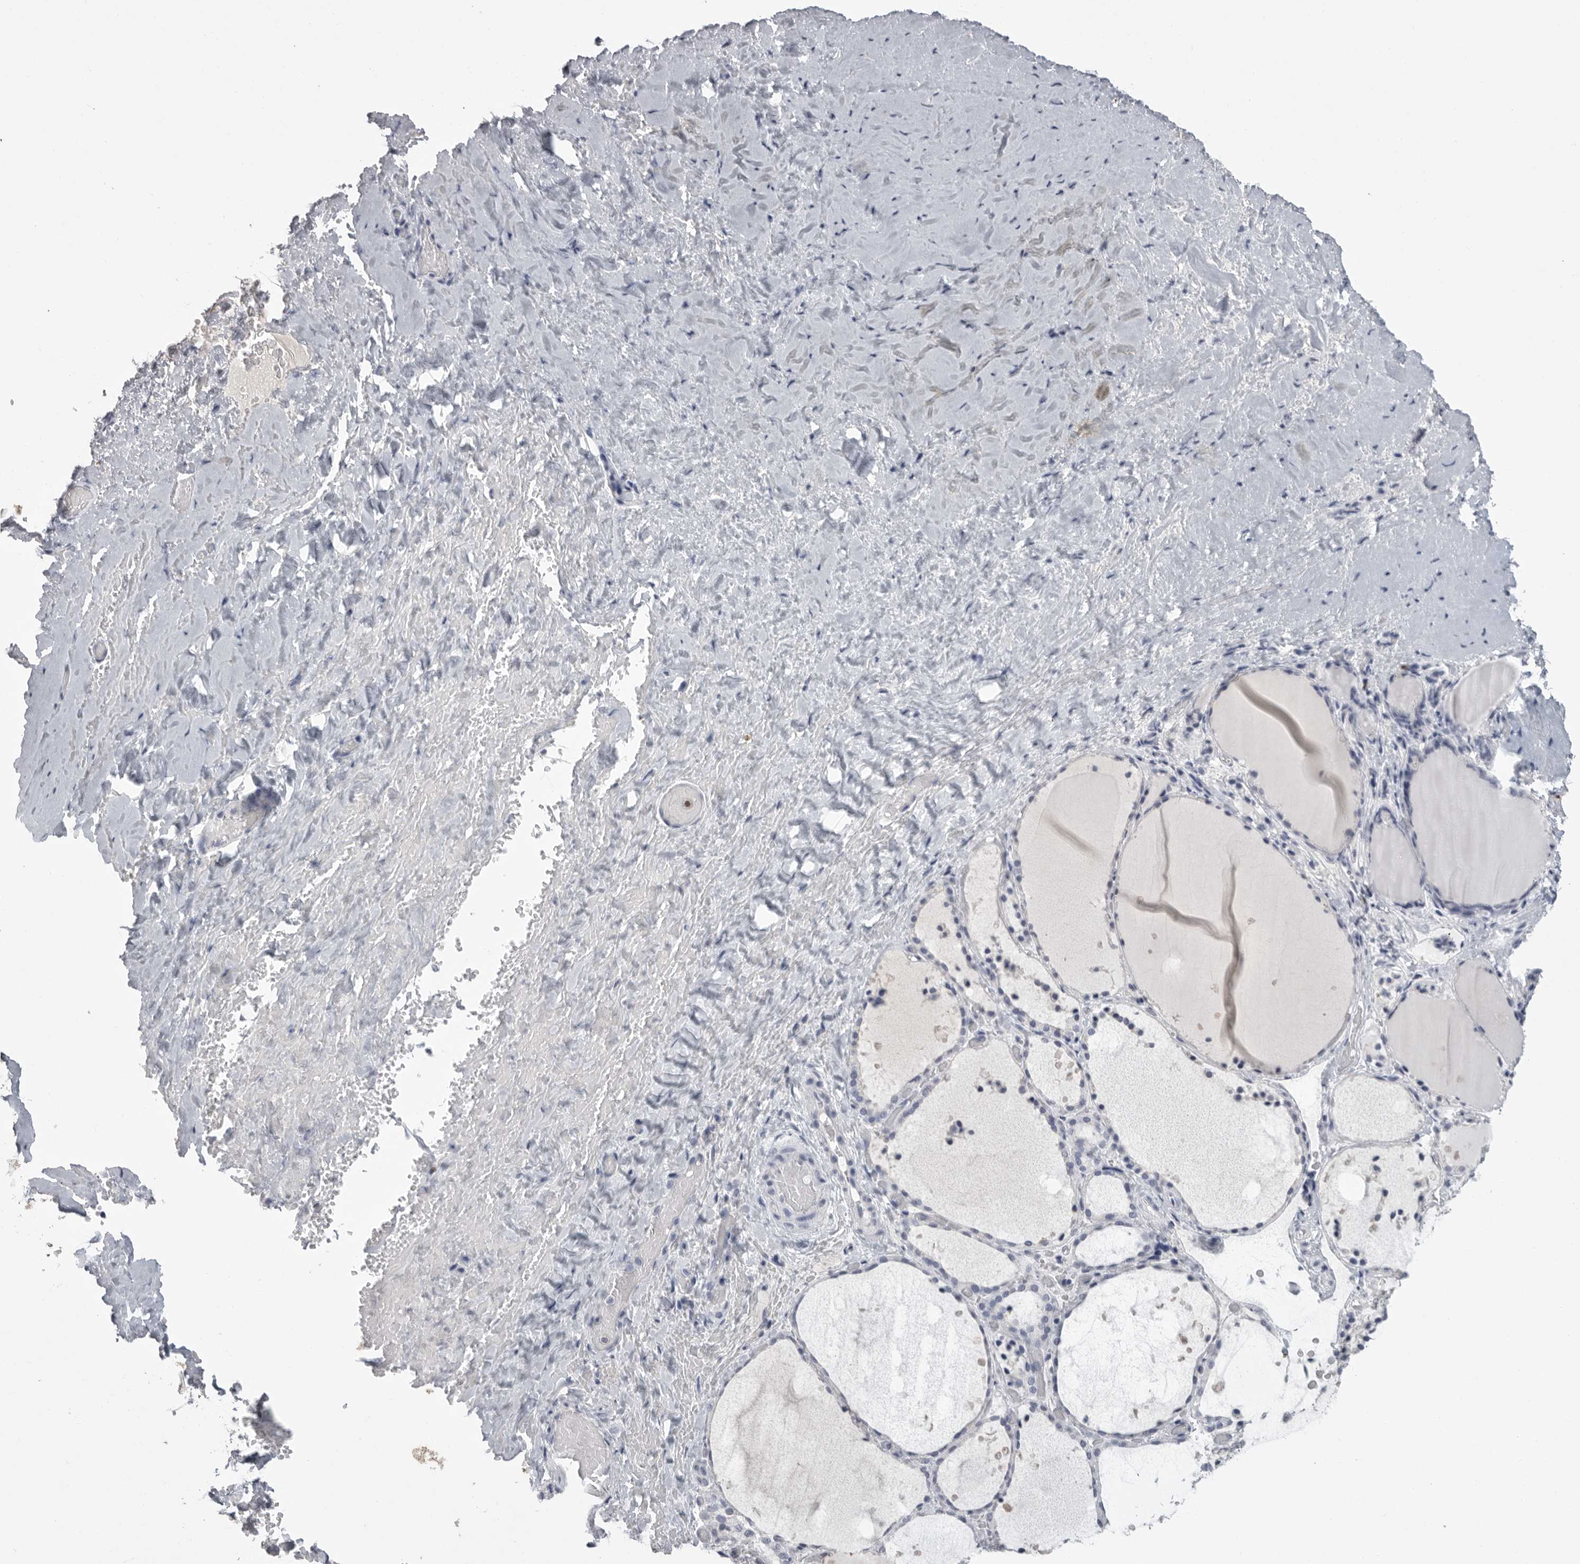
{"staining": {"intensity": "negative", "quantity": "none", "location": "none"}, "tissue": "thyroid gland", "cell_type": "Glandular cells", "image_type": "normal", "snomed": [{"axis": "morphology", "description": "Normal tissue, NOS"}, {"axis": "topography", "description": "Thyroid gland"}], "caption": "High power microscopy micrograph of an IHC histopathology image of benign thyroid gland, revealing no significant positivity in glandular cells. The staining was performed using DAB to visualize the protein expression in brown, while the nuclei were stained in blue with hematoxylin (Magnification: 20x).", "gene": "GNLY", "patient": {"sex": "female", "age": 44}}